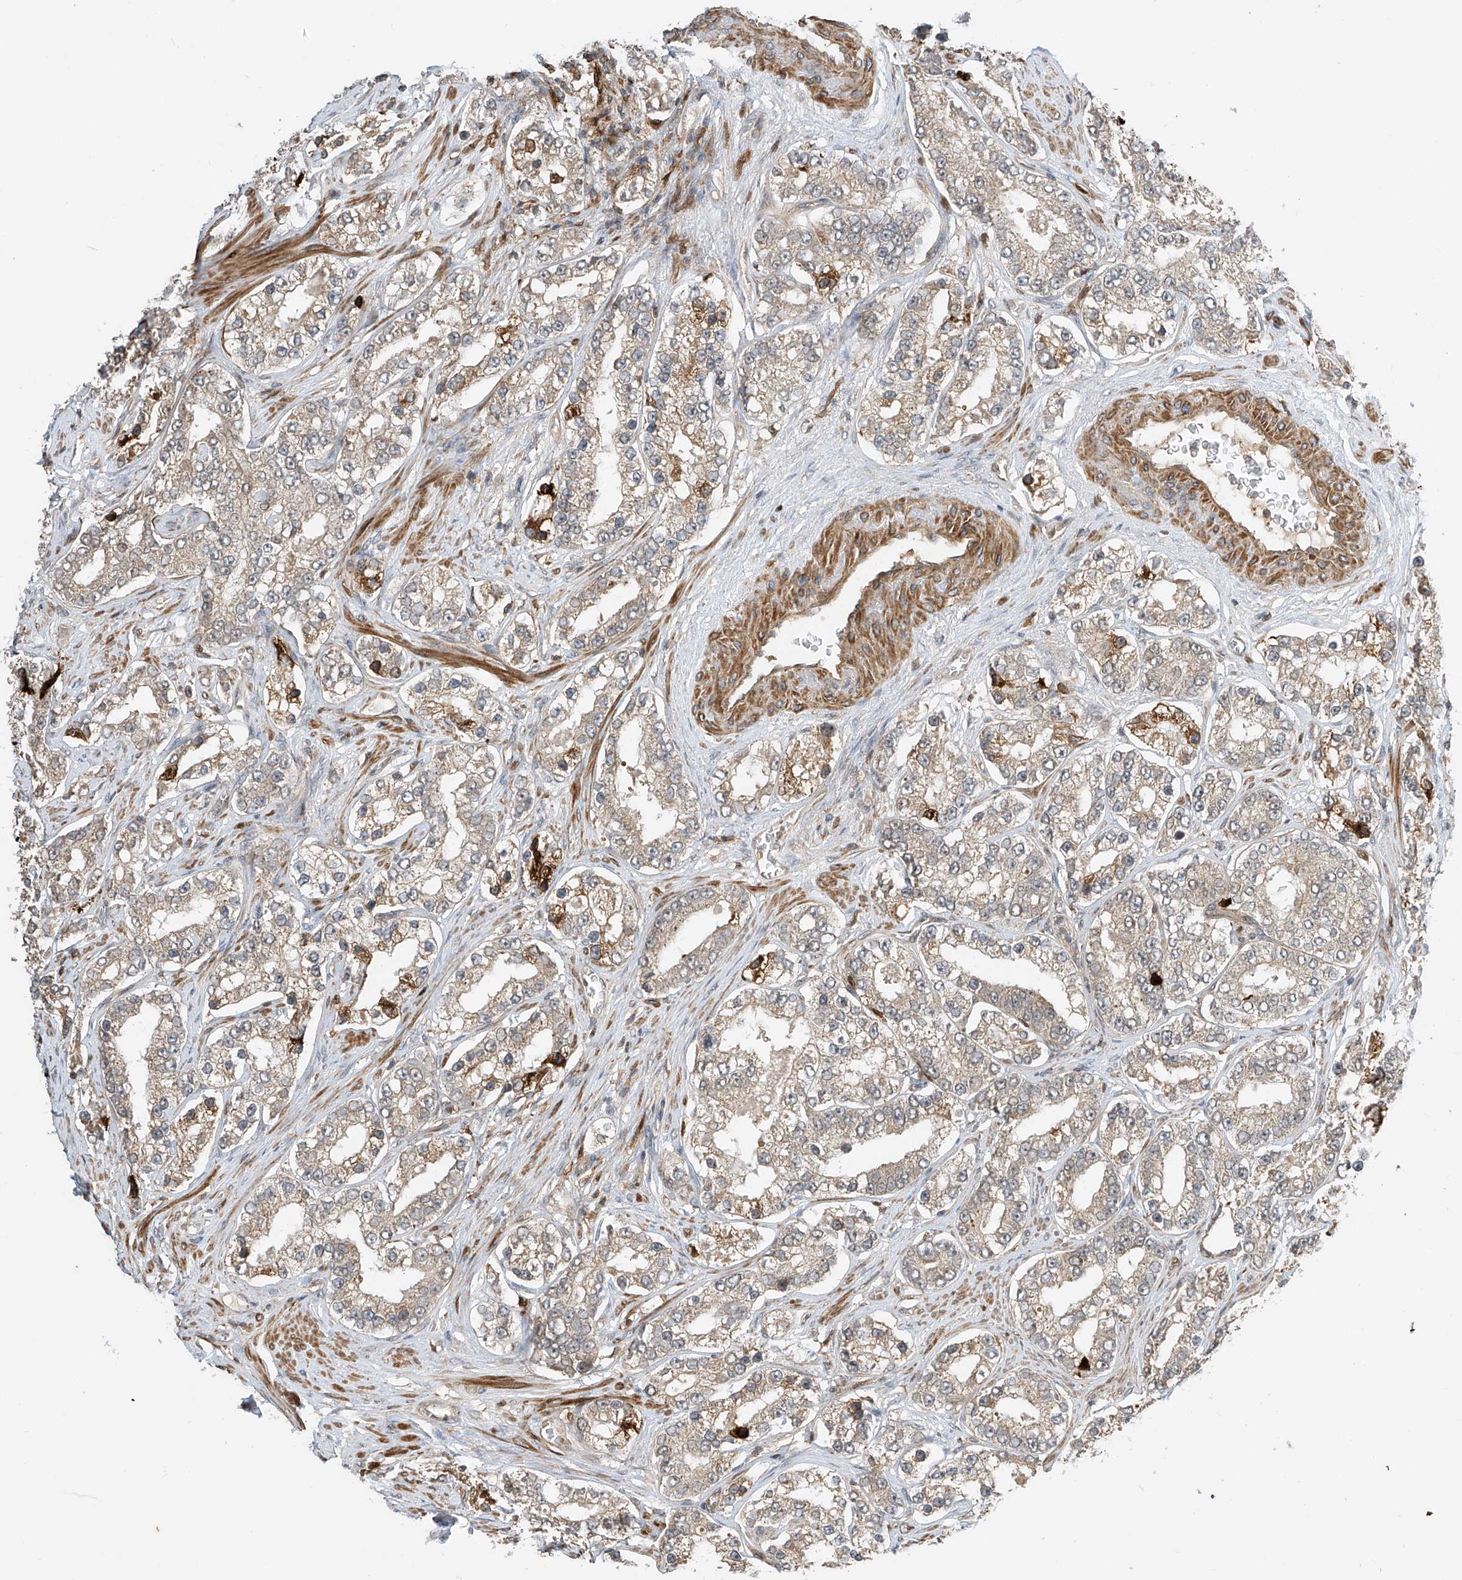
{"staining": {"intensity": "weak", "quantity": "25%-75%", "location": "cytoplasmic/membranous"}, "tissue": "prostate cancer", "cell_type": "Tumor cells", "image_type": "cancer", "snomed": [{"axis": "morphology", "description": "Normal tissue, NOS"}, {"axis": "morphology", "description": "Adenocarcinoma, High grade"}, {"axis": "topography", "description": "Prostate"}], "caption": "Immunohistochemistry micrograph of human prostate adenocarcinoma (high-grade) stained for a protein (brown), which reveals low levels of weak cytoplasmic/membranous staining in about 25%-75% of tumor cells.", "gene": "ATAD2B", "patient": {"sex": "male", "age": 83}}